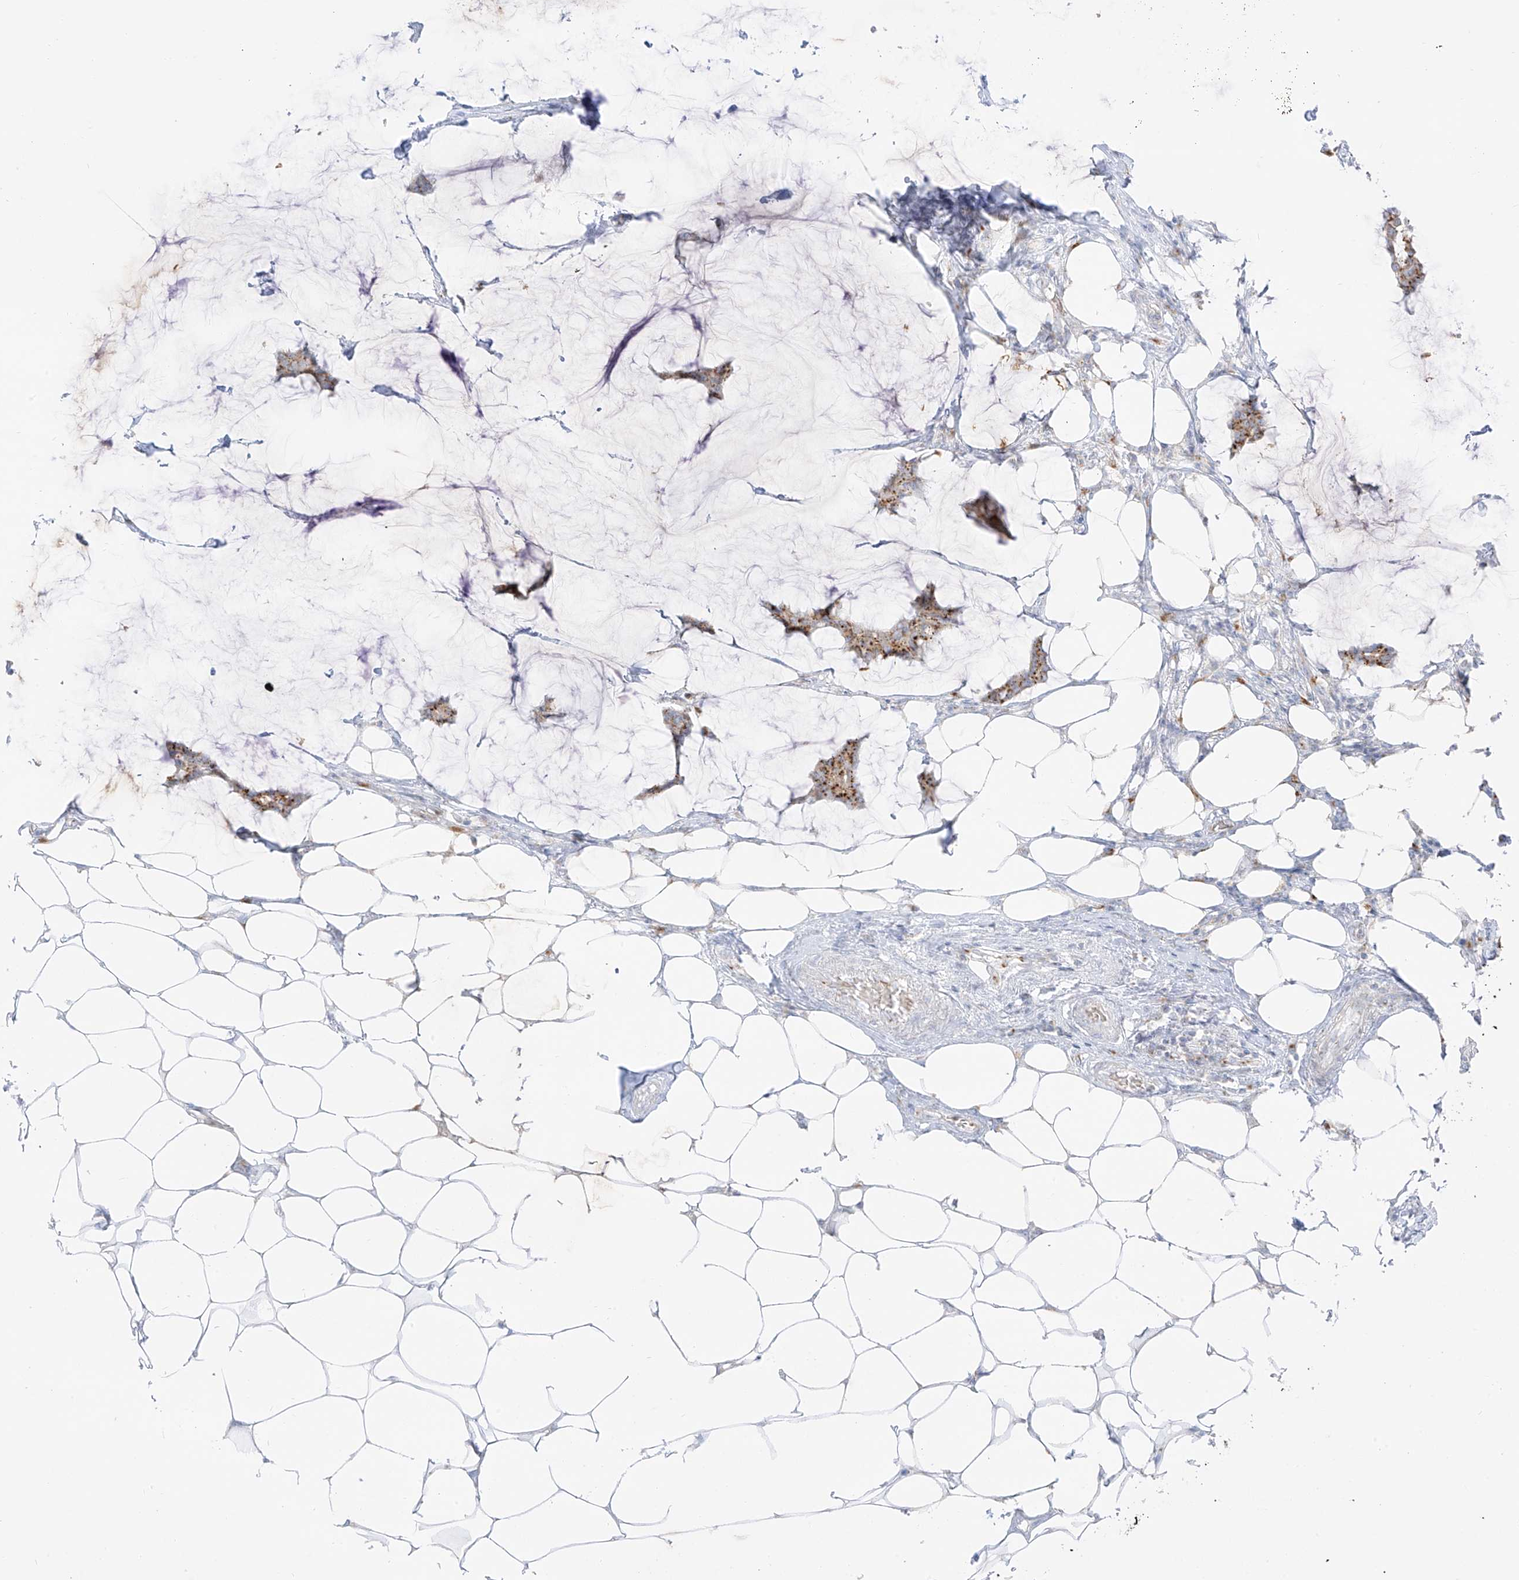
{"staining": {"intensity": "moderate", "quantity": "25%-75%", "location": "cytoplasmic/membranous"}, "tissue": "breast cancer", "cell_type": "Tumor cells", "image_type": "cancer", "snomed": [{"axis": "morphology", "description": "Duct carcinoma"}, {"axis": "topography", "description": "Breast"}], "caption": "The histopathology image shows immunohistochemical staining of breast cancer. There is moderate cytoplasmic/membranous positivity is identified in about 25%-75% of tumor cells.", "gene": "TMEM87B", "patient": {"sex": "female", "age": 93}}